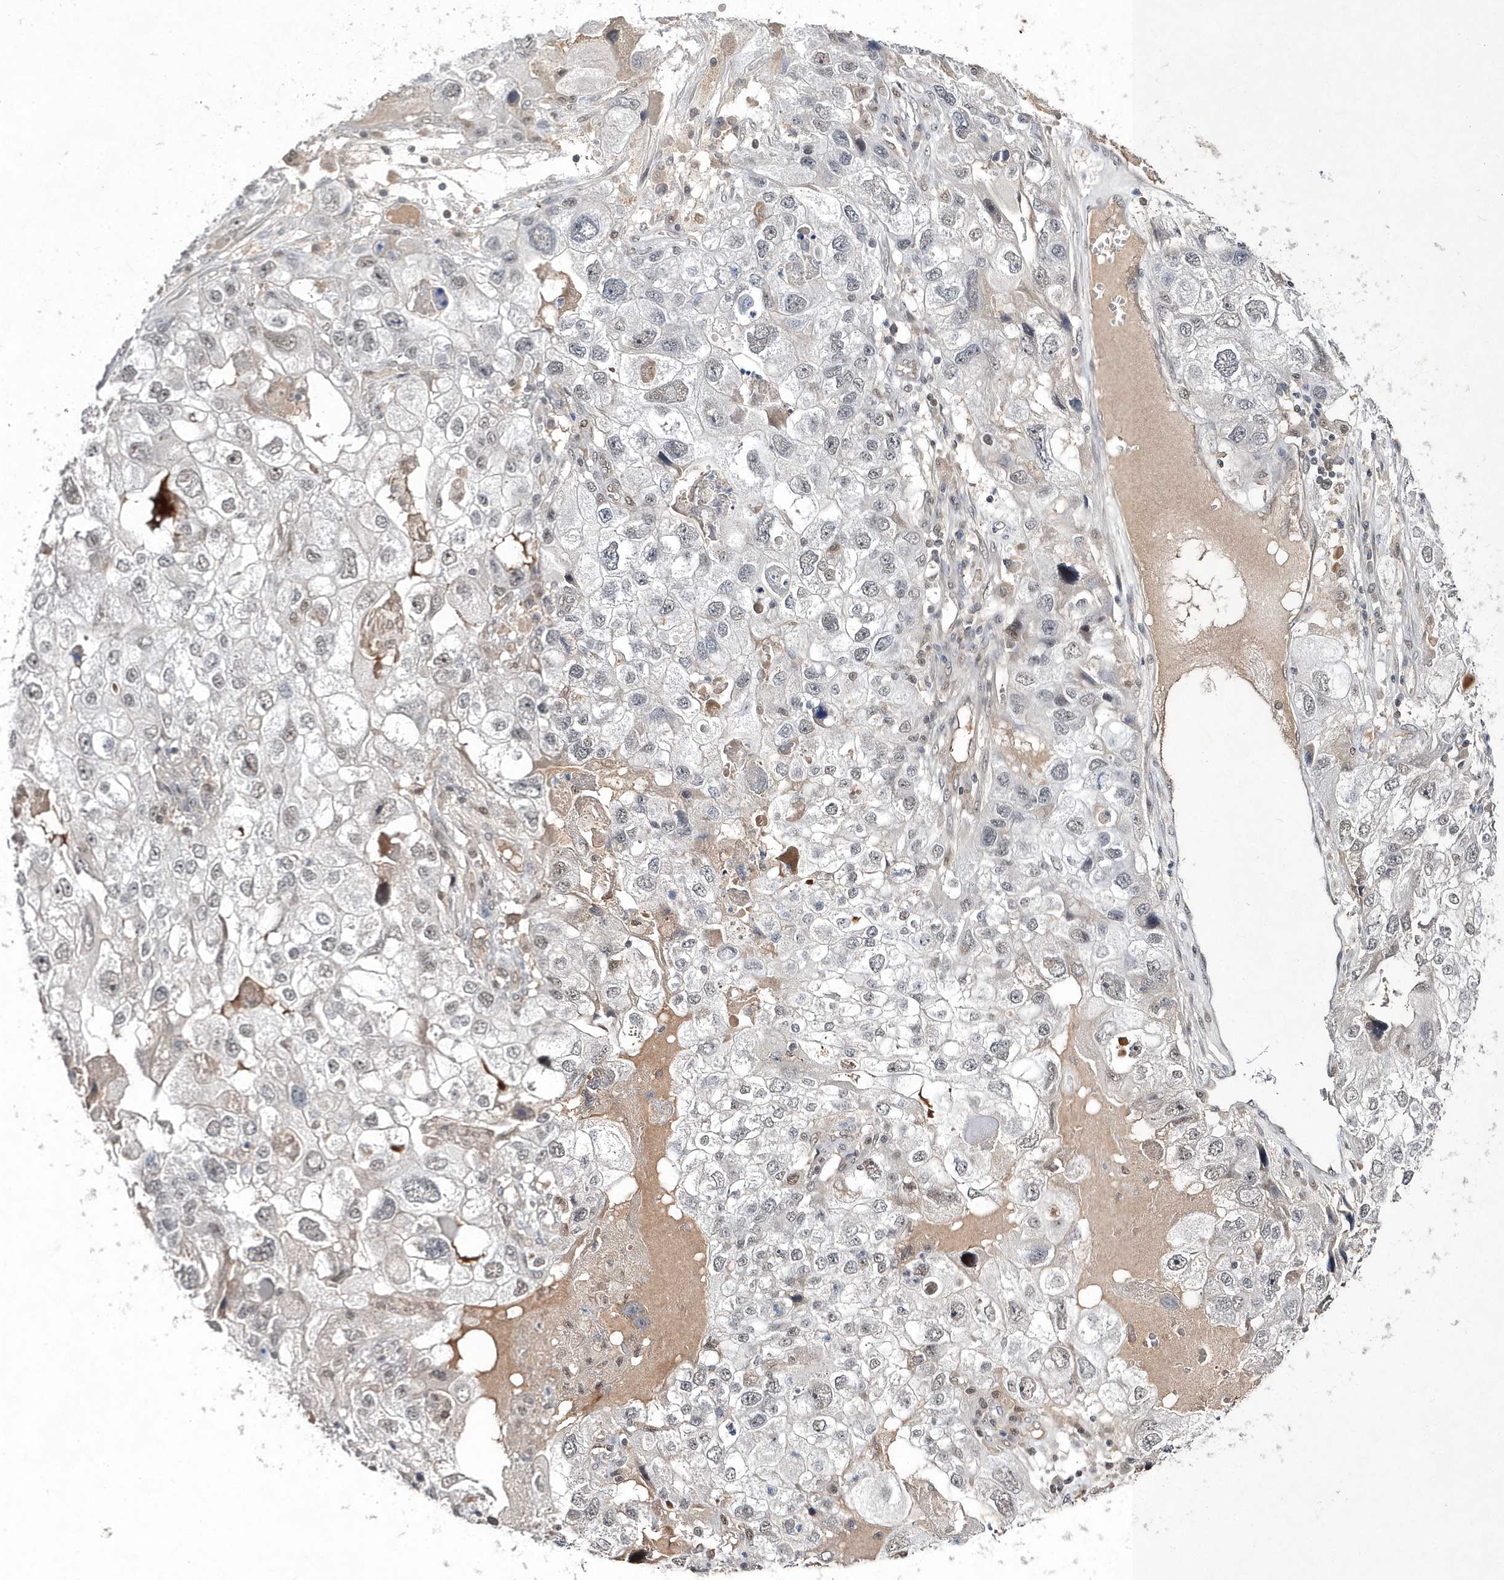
{"staining": {"intensity": "weak", "quantity": "<25%", "location": "cytoplasmic/membranous,nuclear"}, "tissue": "endometrial cancer", "cell_type": "Tumor cells", "image_type": "cancer", "snomed": [{"axis": "morphology", "description": "Adenocarcinoma, NOS"}, {"axis": "topography", "description": "Endometrium"}], "caption": "An image of adenocarcinoma (endometrial) stained for a protein reveals no brown staining in tumor cells.", "gene": "TMEM132B", "patient": {"sex": "female", "age": 49}}